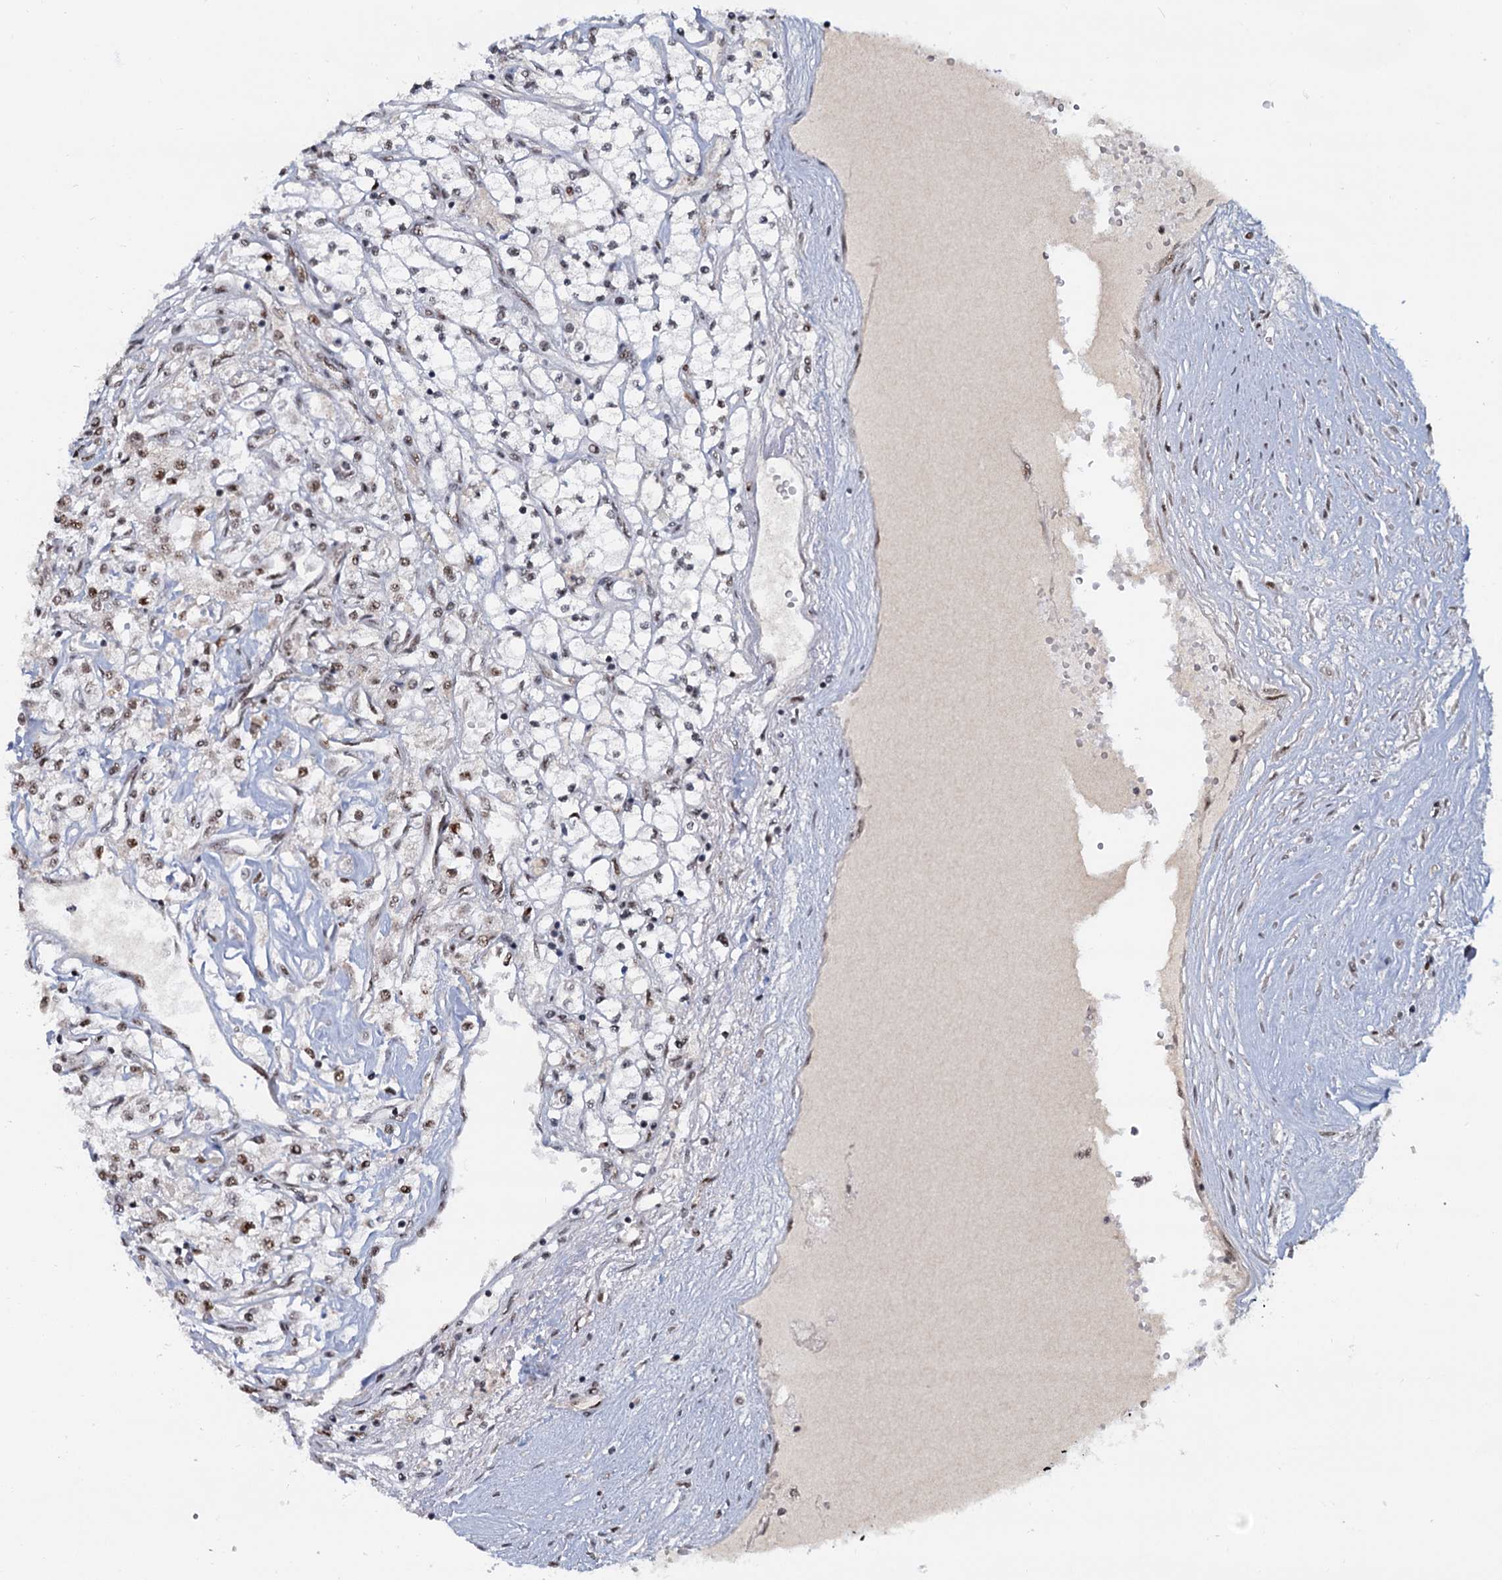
{"staining": {"intensity": "moderate", "quantity": "25%-75%", "location": "nuclear"}, "tissue": "renal cancer", "cell_type": "Tumor cells", "image_type": "cancer", "snomed": [{"axis": "morphology", "description": "Adenocarcinoma, NOS"}, {"axis": "topography", "description": "Kidney"}], "caption": "A brown stain labels moderate nuclear positivity of a protein in human renal cancer (adenocarcinoma) tumor cells. Using DAB (brown) and hematoxylin (blue) stains, captured at high magnification using brightfield microscopy.", "gene": "WBP4", "patient": {"sex": "male", "age": 80}}